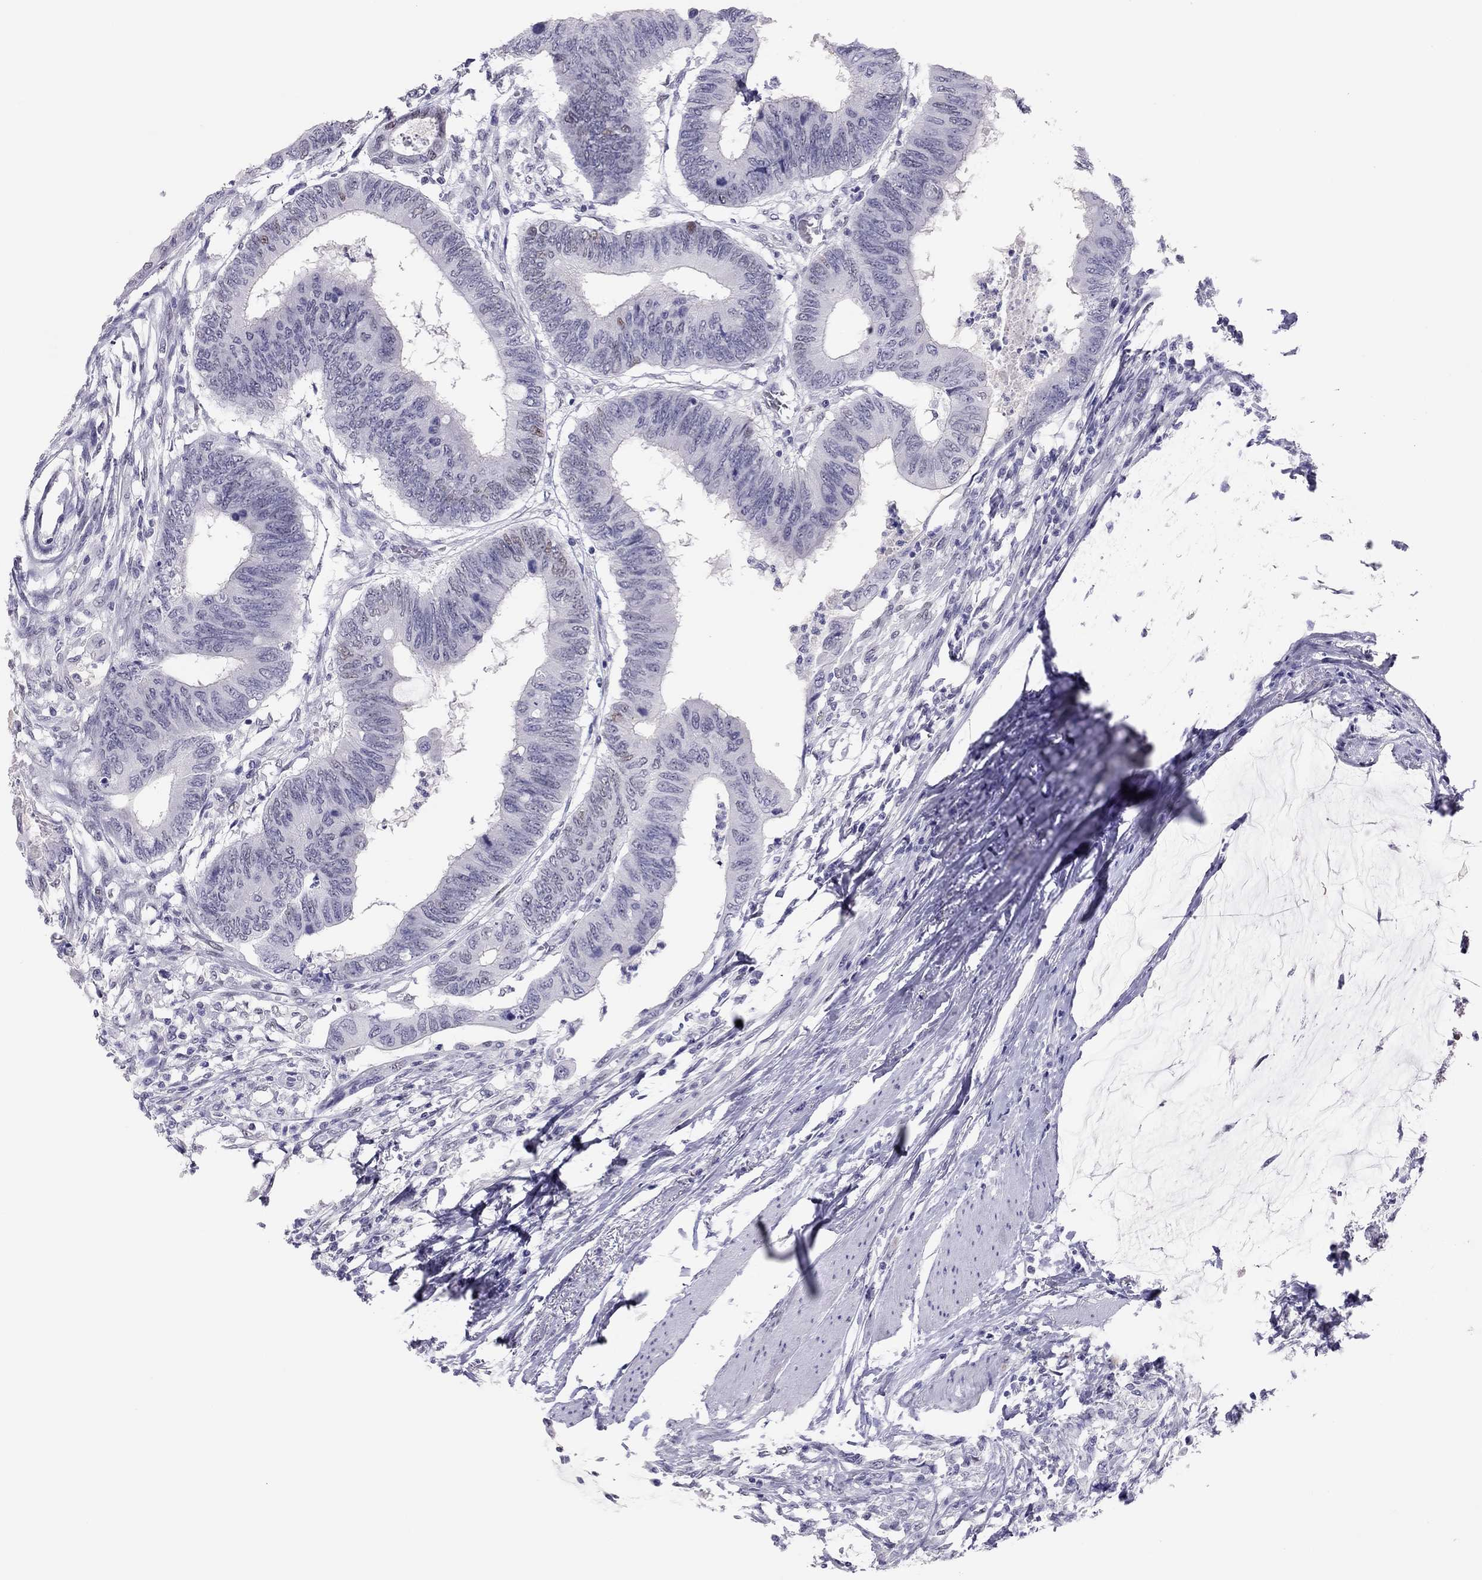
{"staining": {"intensity": "negative", "quantity": "none", "location": "none"}, "tissue": "colorectal cancer", "cell_type": "Tumor cells", "image_type": "cancer", "snomed": [{"axis": "morphology", "description": "Normal tissue, NOS"}, {"axis": "morphology", "description": "Adenocarcinoma, NOS"}, {"axis": "topography", "description": "Rectum"}, {"axis": "topography", "description": "Peripheral nerve tissue"}], "caption": "Immunohistochemical staining of colorectal cancer (adenocarcinoma) reveals no significant staining in tumor cells. (Immunohistochemistry, brightfield microscopy, high magnification).", "gene": "PHOX2A", "patient": {"sex": "male", "age": 92}}